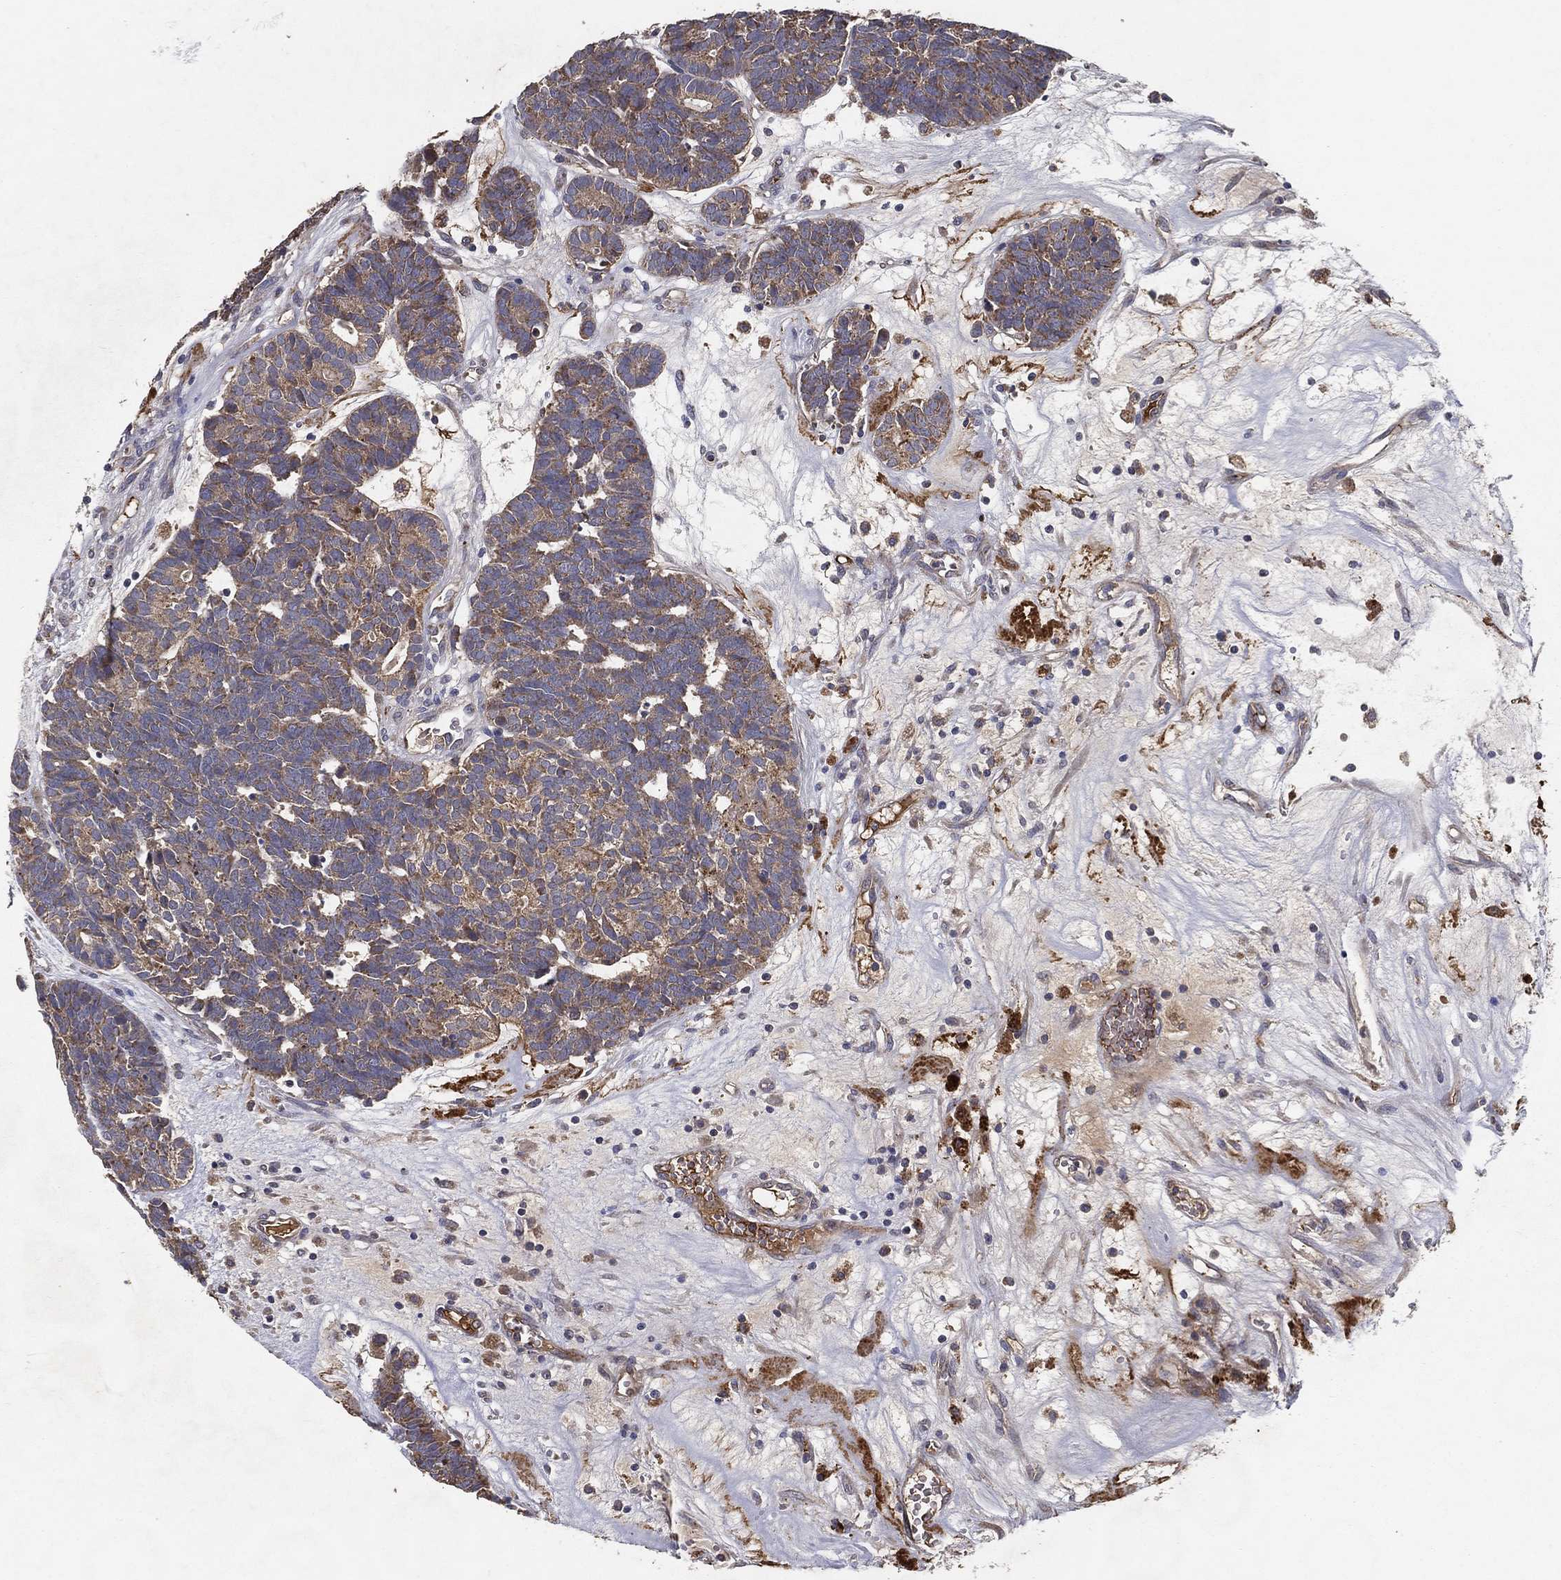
{"staining": {"intensity": "weak", "quantity": "25%-75%", "location": "cytoplasmic/membranous"}, "tissue": "head and neck cancer", "cell_type": "Tumor cells", "image_type": "cancer", "snomed": [{"axis": "morphology", "description": "Adenocarcinoma, NOS"}, {"axis": "topography", "description": "Head-Neck"}], "caption": "The photomicrograph displays immunohistochemical staining of head and neck cancer (adenocarcinoma). There is weak cytoplasmic/membranous staining is seen in about 25%-75% of tumor cells.", "gene": "MT-ND1", "patient": {"sex": "female", "age": 81}}